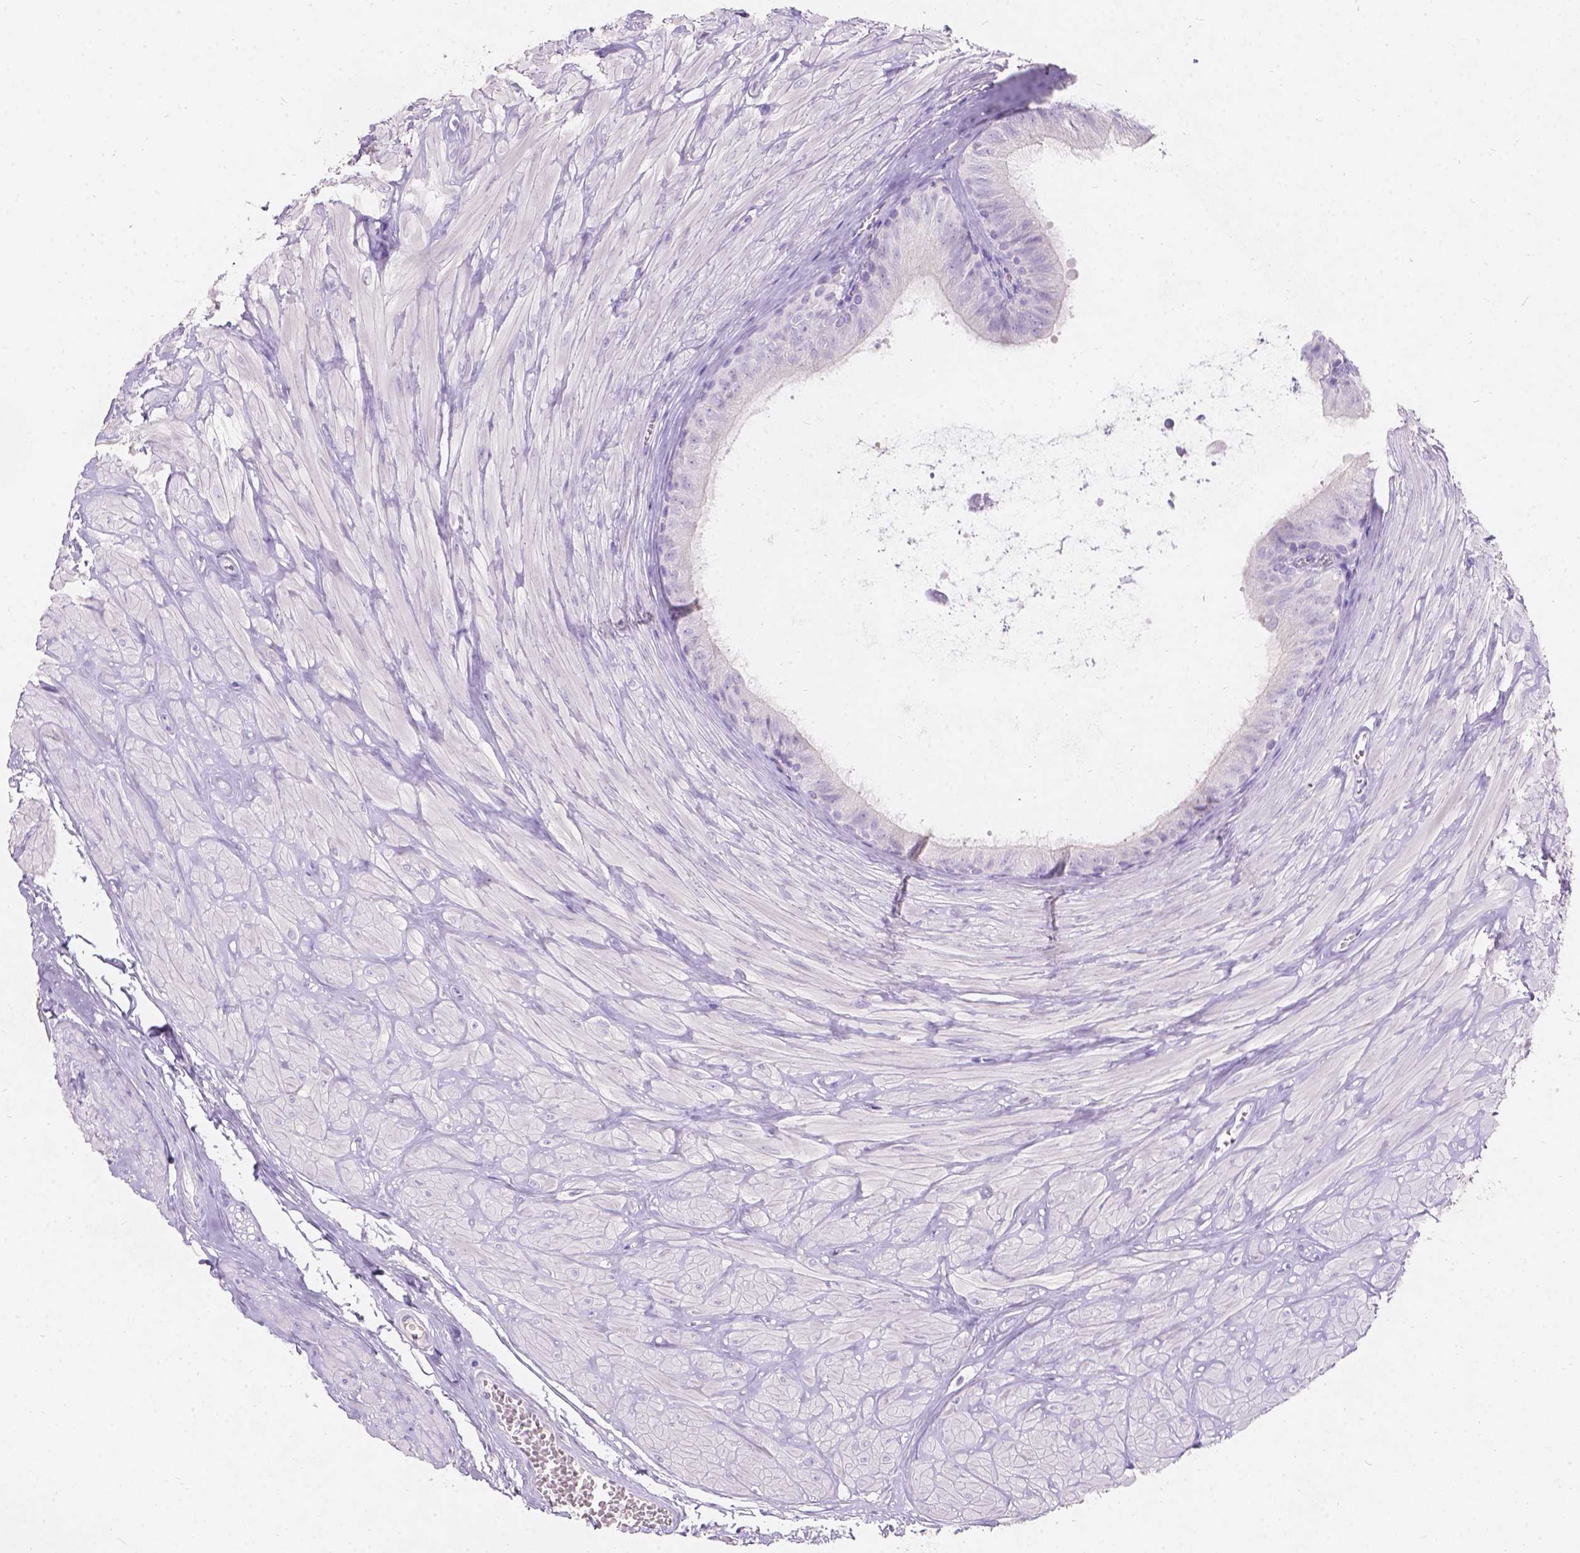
{"staining": {"intensity": "negative", "quantity": "none", "location": "none"}, "tissue": "epididymis", "cell_type": "Glandular cells", "image_type": "normal", "snomed": [{"axis": "morphology", "description": "Normal tissue, NOS"}, {"axis": "topography", "description": "Epididymis"}], "caption": "IHC photomicrograph of normal epididymis stained for a protein (brown), which shows no expression in glandular cells.", "gene": "GAL3ST2", "patient": {"sex": "male", "age": 37}}